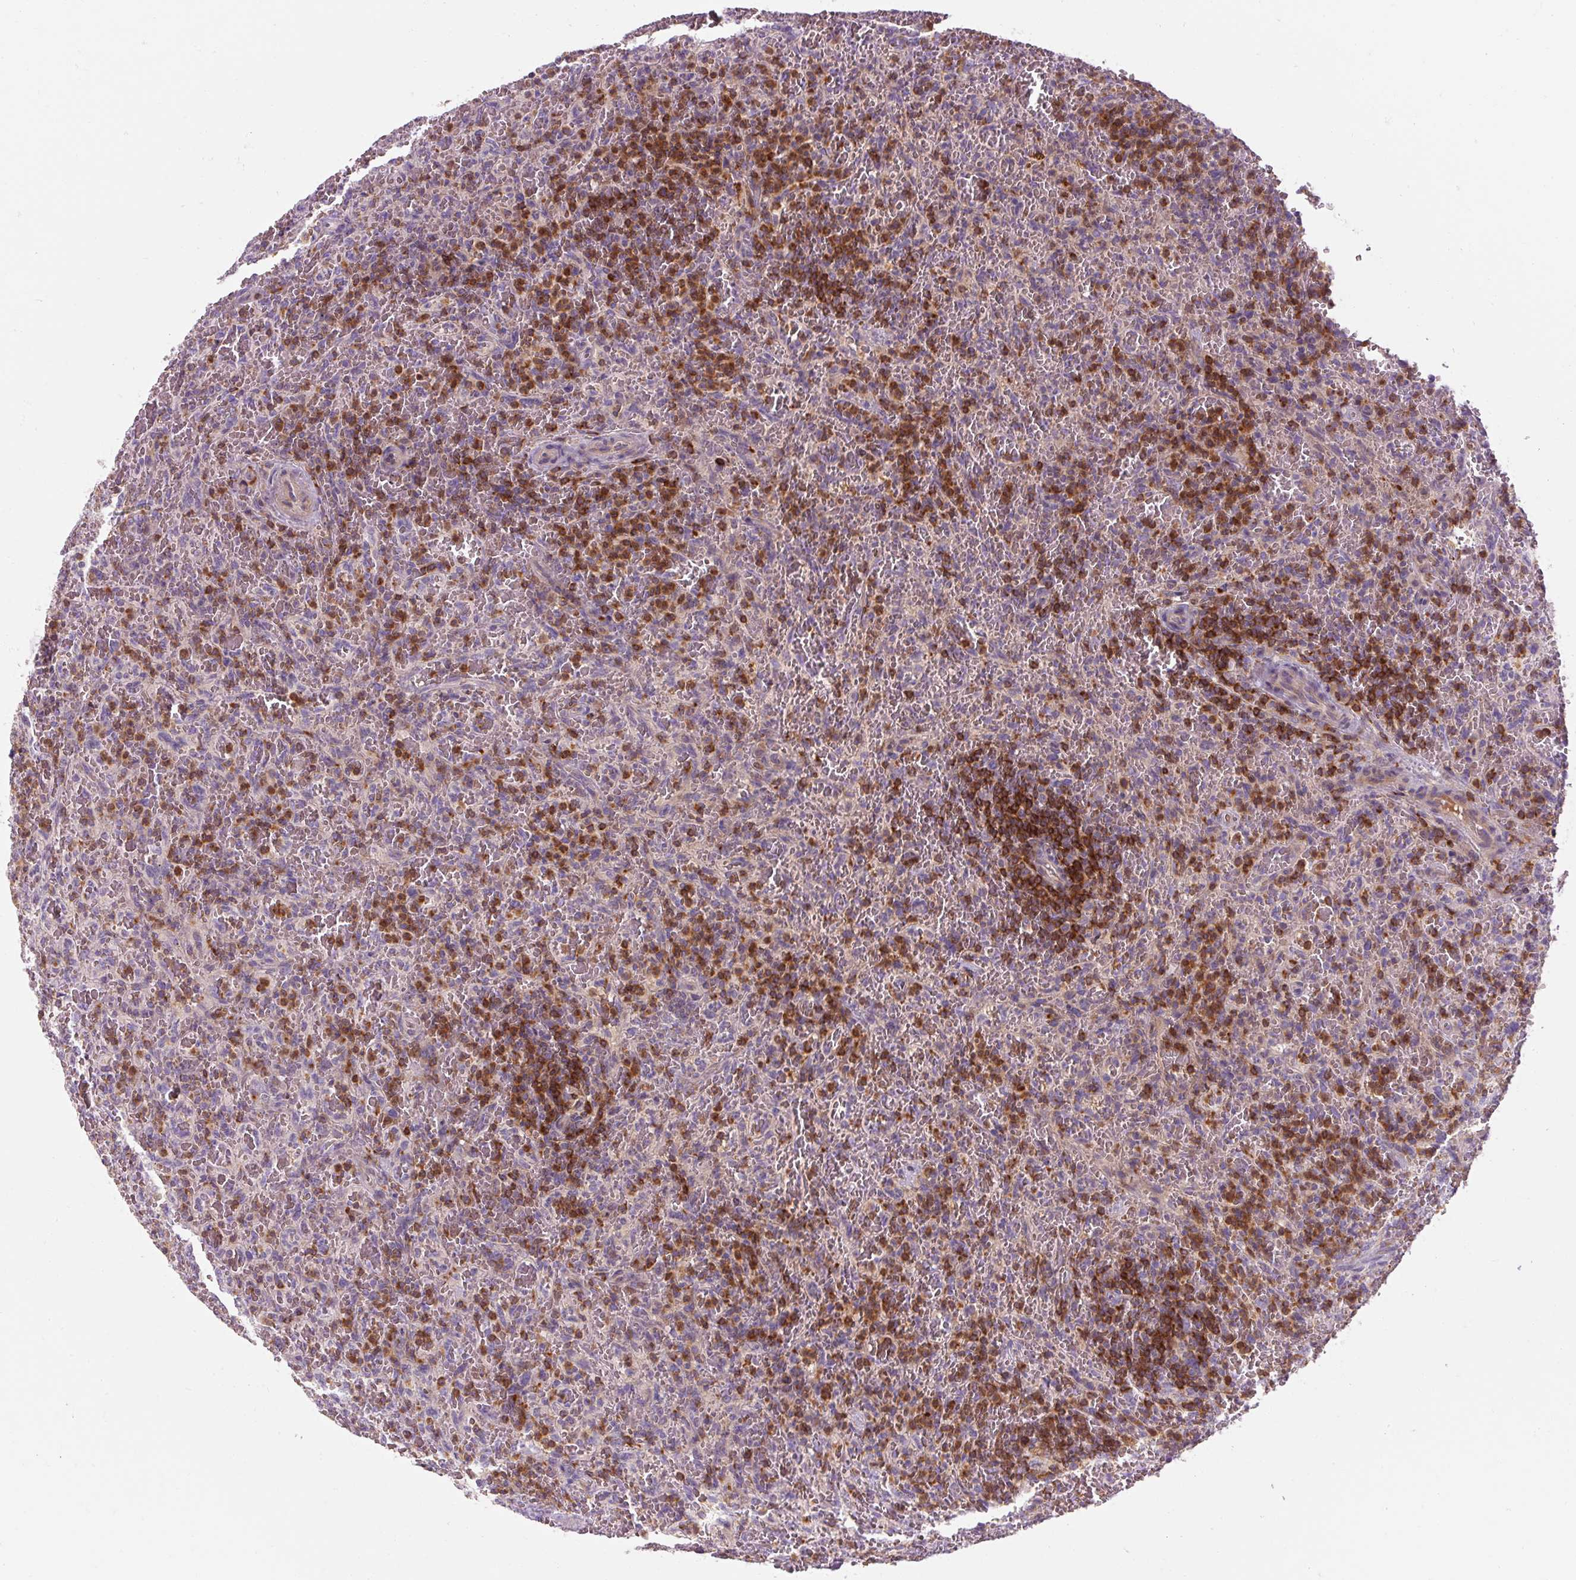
{"staining": {"intensity": "strong", "quantity": "25%-75%", "location": "cytoplasmic/membranous"}, "tissue": "lymphoma", "cell_type": "Tumor cells", "image_type": "cancer", "snomed": [{"axis": "morphology", "description": "Malignant lymphoma, non-Hodgkin's type, Low grade"}, {"axis": "topography", "description": "Spleen"}], "caption": "Malignant lymphoma, non-Hodgkin's type (low-grade) stained for a protein (brown) demonstrates strong cytoplasmic/membranous positive expression in about 25%-75% of tumor cells.", "gene": "TIGD2", "patient": {"sex": "female", "age": 64}}